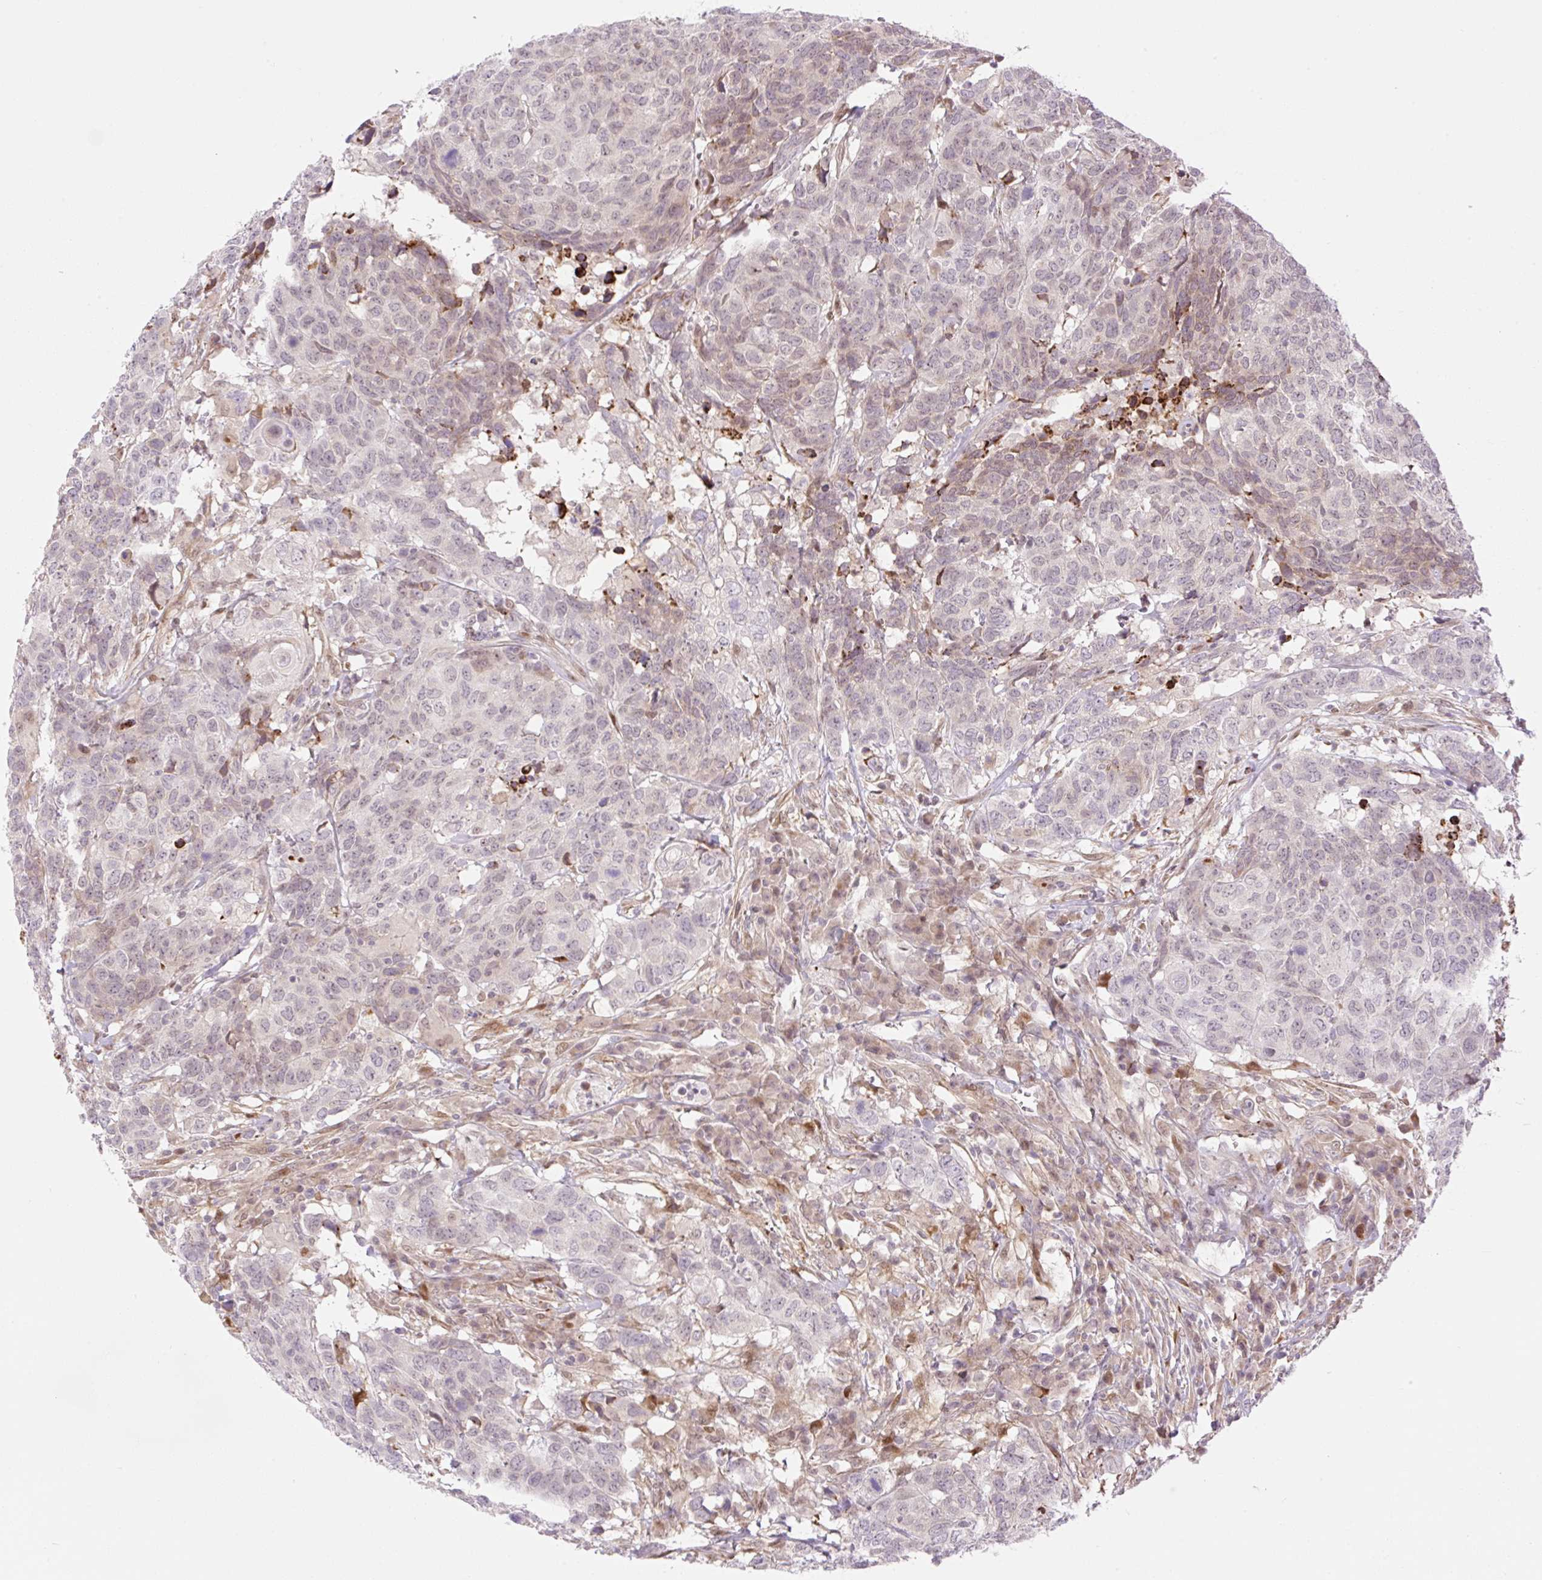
{"staining": {"intensity": "weak", "quantity": "<25%", "location": "nuclear"}, "tissue": "head and neck cancer", "cell_type": "Tumor cells", "image_type": "cancer", "snomed": [{"axis": "morphology", "description": "Normal tissue, NOS"}, {"axis": "morphology", "description": "Squamous cell carcinoma, NOS"}, {"axis": "topography", "description": "Skeletal muscle"}, {"axis": "topography", "description": "Vascular tissue"}, {"axis": "topography", "description": "Peripheral nerve tissue"}, {"axis": "topography", "description": "Head-Neck"}], "caption": "Immunohistochemical staining of human squamous cell carcinoma (head and neck) displays no significant positivity in tumor cells.", "gene": "ZFP41", "patient": {"sex": "male", "age": 66}}